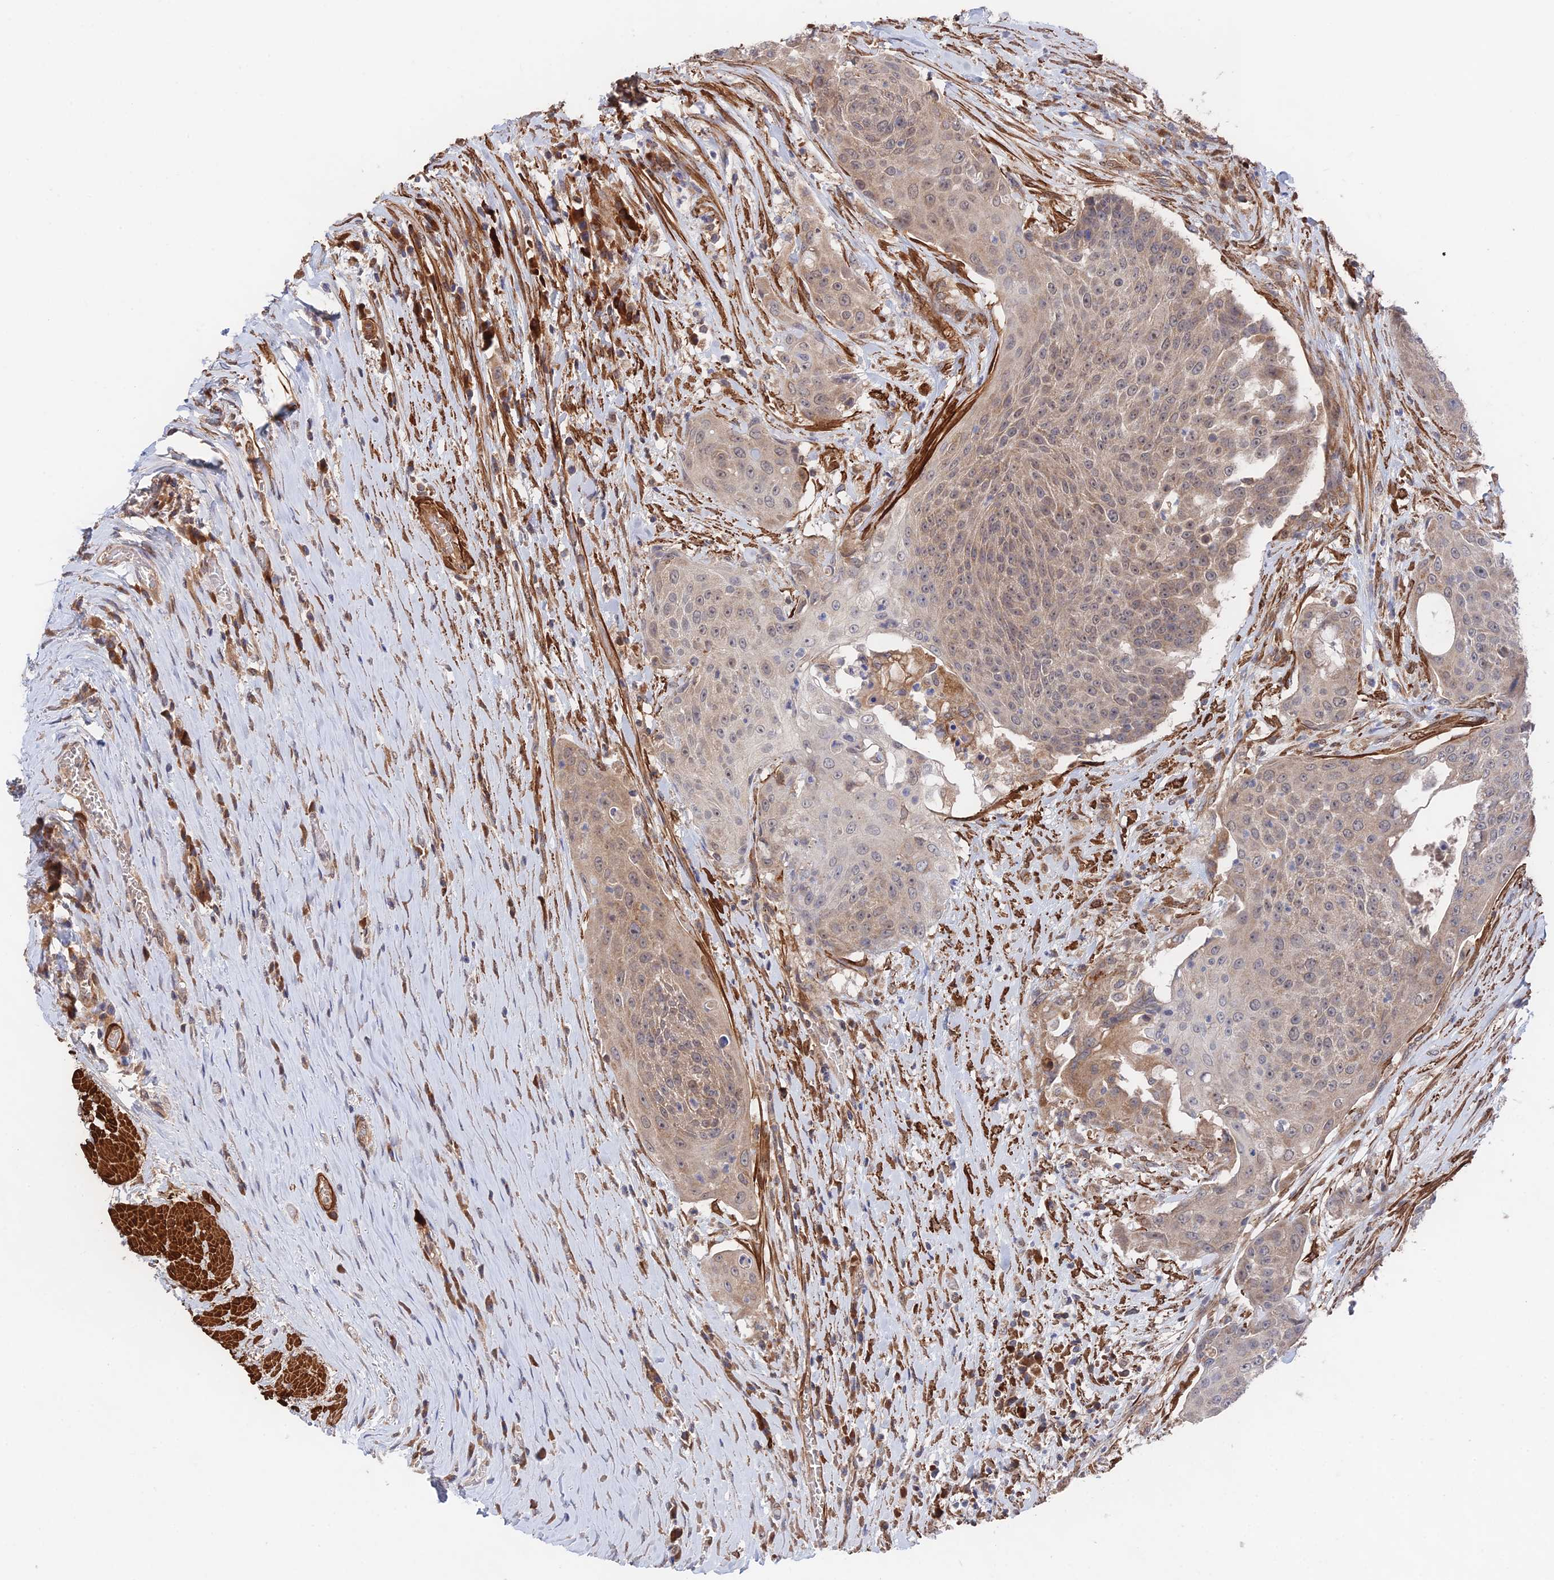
{"staining": {"intensity": "weak", "quantity": "25%-75%", "location": "cytoplasmic/membranous"}, "tissue": "urothelial cancer", "cell_type": "Tumor cells", "image_type": "cancer", "snomed": [{"axis": "morphology", "description": "Urothelial carcinoma, High grade"}, {"axis": "topography", "description": "Urinary bladder"}], "caption": "About 25%-75% of tumor cells in urothelial cancer display weak cytoplasmic/membranous protein staining as visualized by brown immunohistochemical staining.", "gene": "ZNF320", "patient": {"sex": "female", "age": 63}}